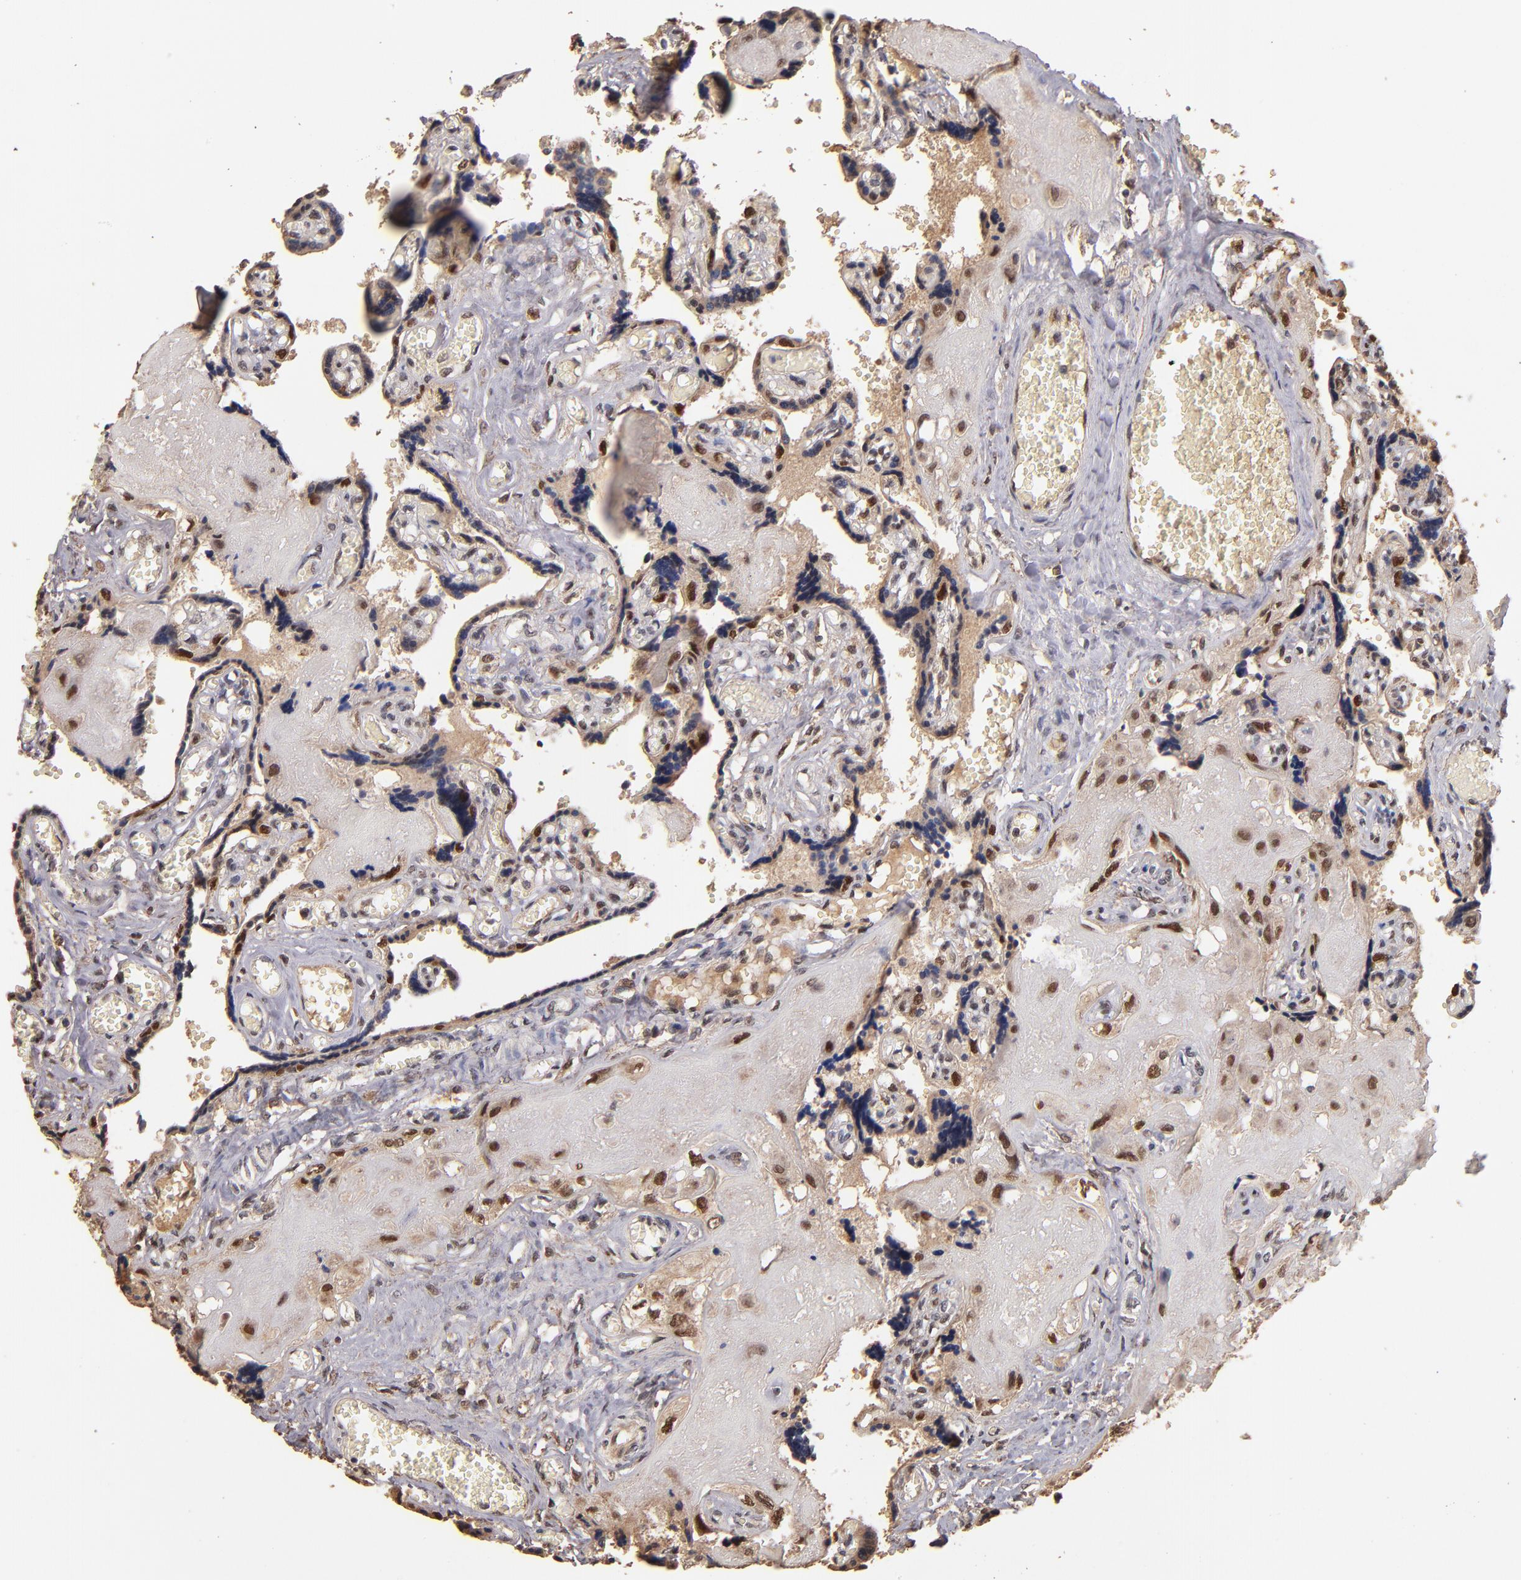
{"staining": {"intensity": "strong", "quantity": ">75%", "location": "cytoplasmic/membranous,nuclear"}, "tissue": "placenta", "cell_type": "Decidual cells", "image_type": "normal", "snomed": [{"axis": "morphology", "description": "Normal tissue, NOS"}, {"axis": "morphology", "description": "Degeneration, NOS"}, {"axis": "topography", "description": "Placenta"}], "caption": "A high amount of strong cytoplasmic/membranous,nuclear expression is seen in about >75% of decidual cells in benign placenta.", "gene": "EAPP", "patient": {"sex": "female", "age": 35}}